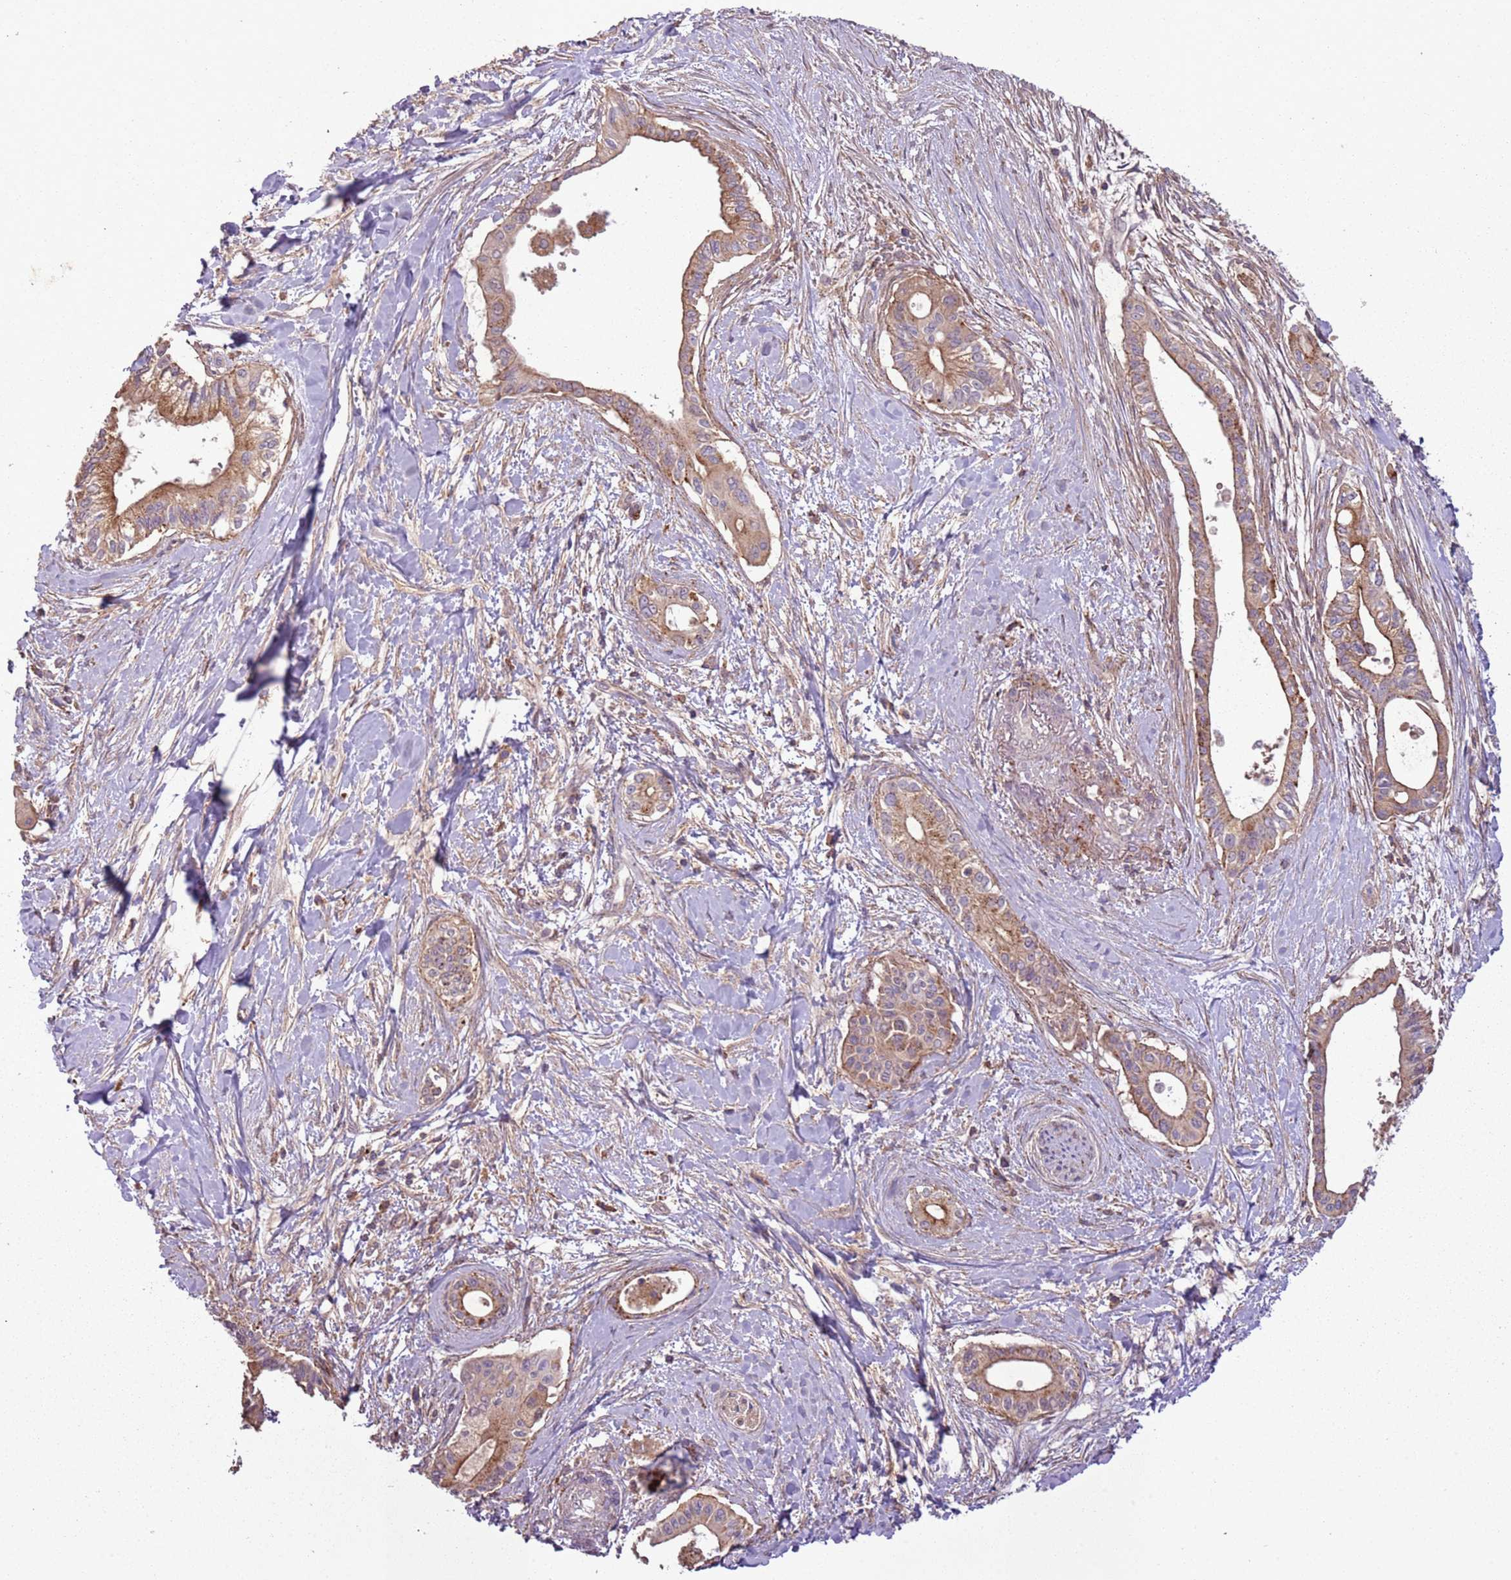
{"staining": {"intensity": "strong", "quantity": ">75%", "location": "cytoplasmic/membranous"}, "tissue": "pancreatic cancer", "cell_type": "Tumor cells", "image_type": "cancer", "snomed": [{"axis": "morphology", "description": "Adenocarcinoma, NOS"}, {"axis": "topography", "description": "Pancreas"}], "caption": "There is high levels of strong cytoplasmic/membranous positivity in tumor cells of adenocarcinoma (pancreatic), as demonstrated by immunohistochemical staining (brown color).", "gene": "ANKRD24", "patient": {"sex": "male", "age": 78}}